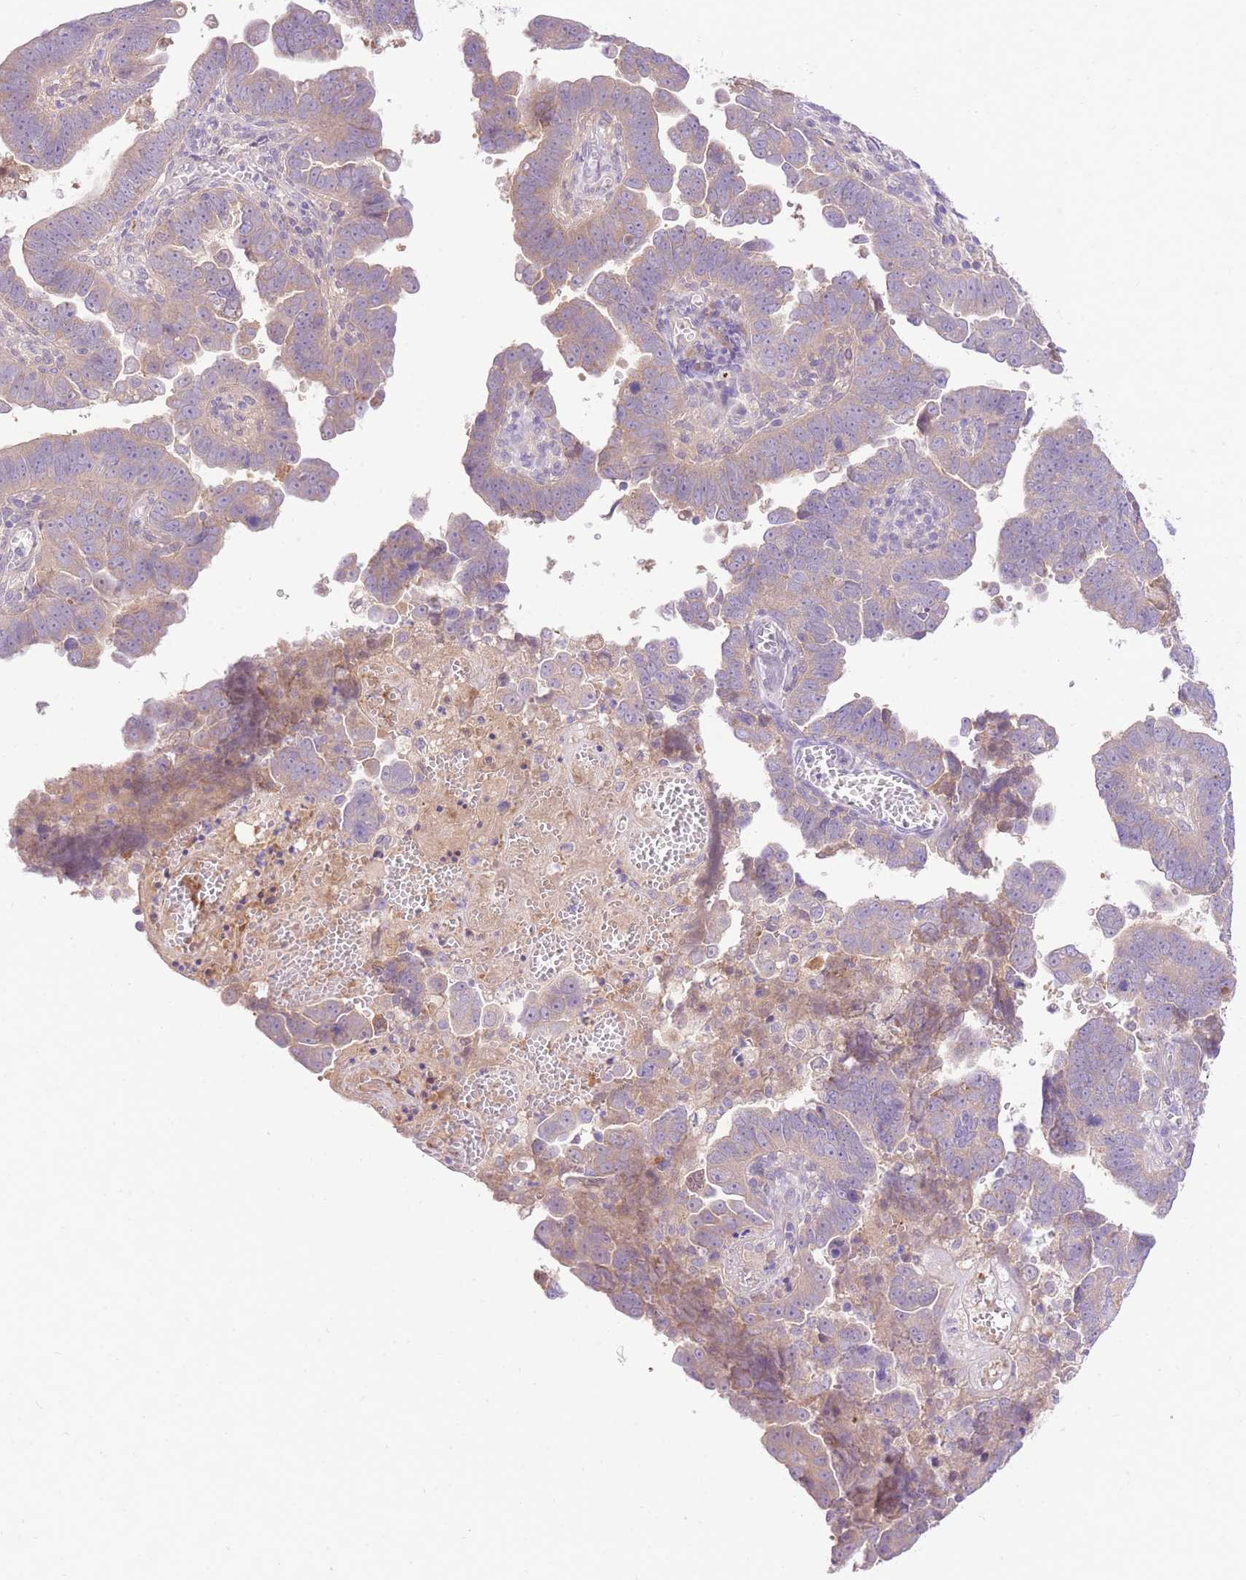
{"staining": {"intensity": "weak", "quantity": "25%-75%", "location": "cytoplasmic/membranous"}, "tissue": "endometrial cancer", "cell_type": "Tumor cells", "image_type": "cancer", "snomed": [{"axis": "morphology", "description": "Adenocarcinoma, NOS"}, {"axis": "topography", "description": "Endometrium"}], "caption": "A brown stain highlights weak cytoplasmic/membranous positivity of a protein in human endometrial cancer tumor cells.", "gene": "LIPH", "patient": {"sex": "female", "age": 75}}